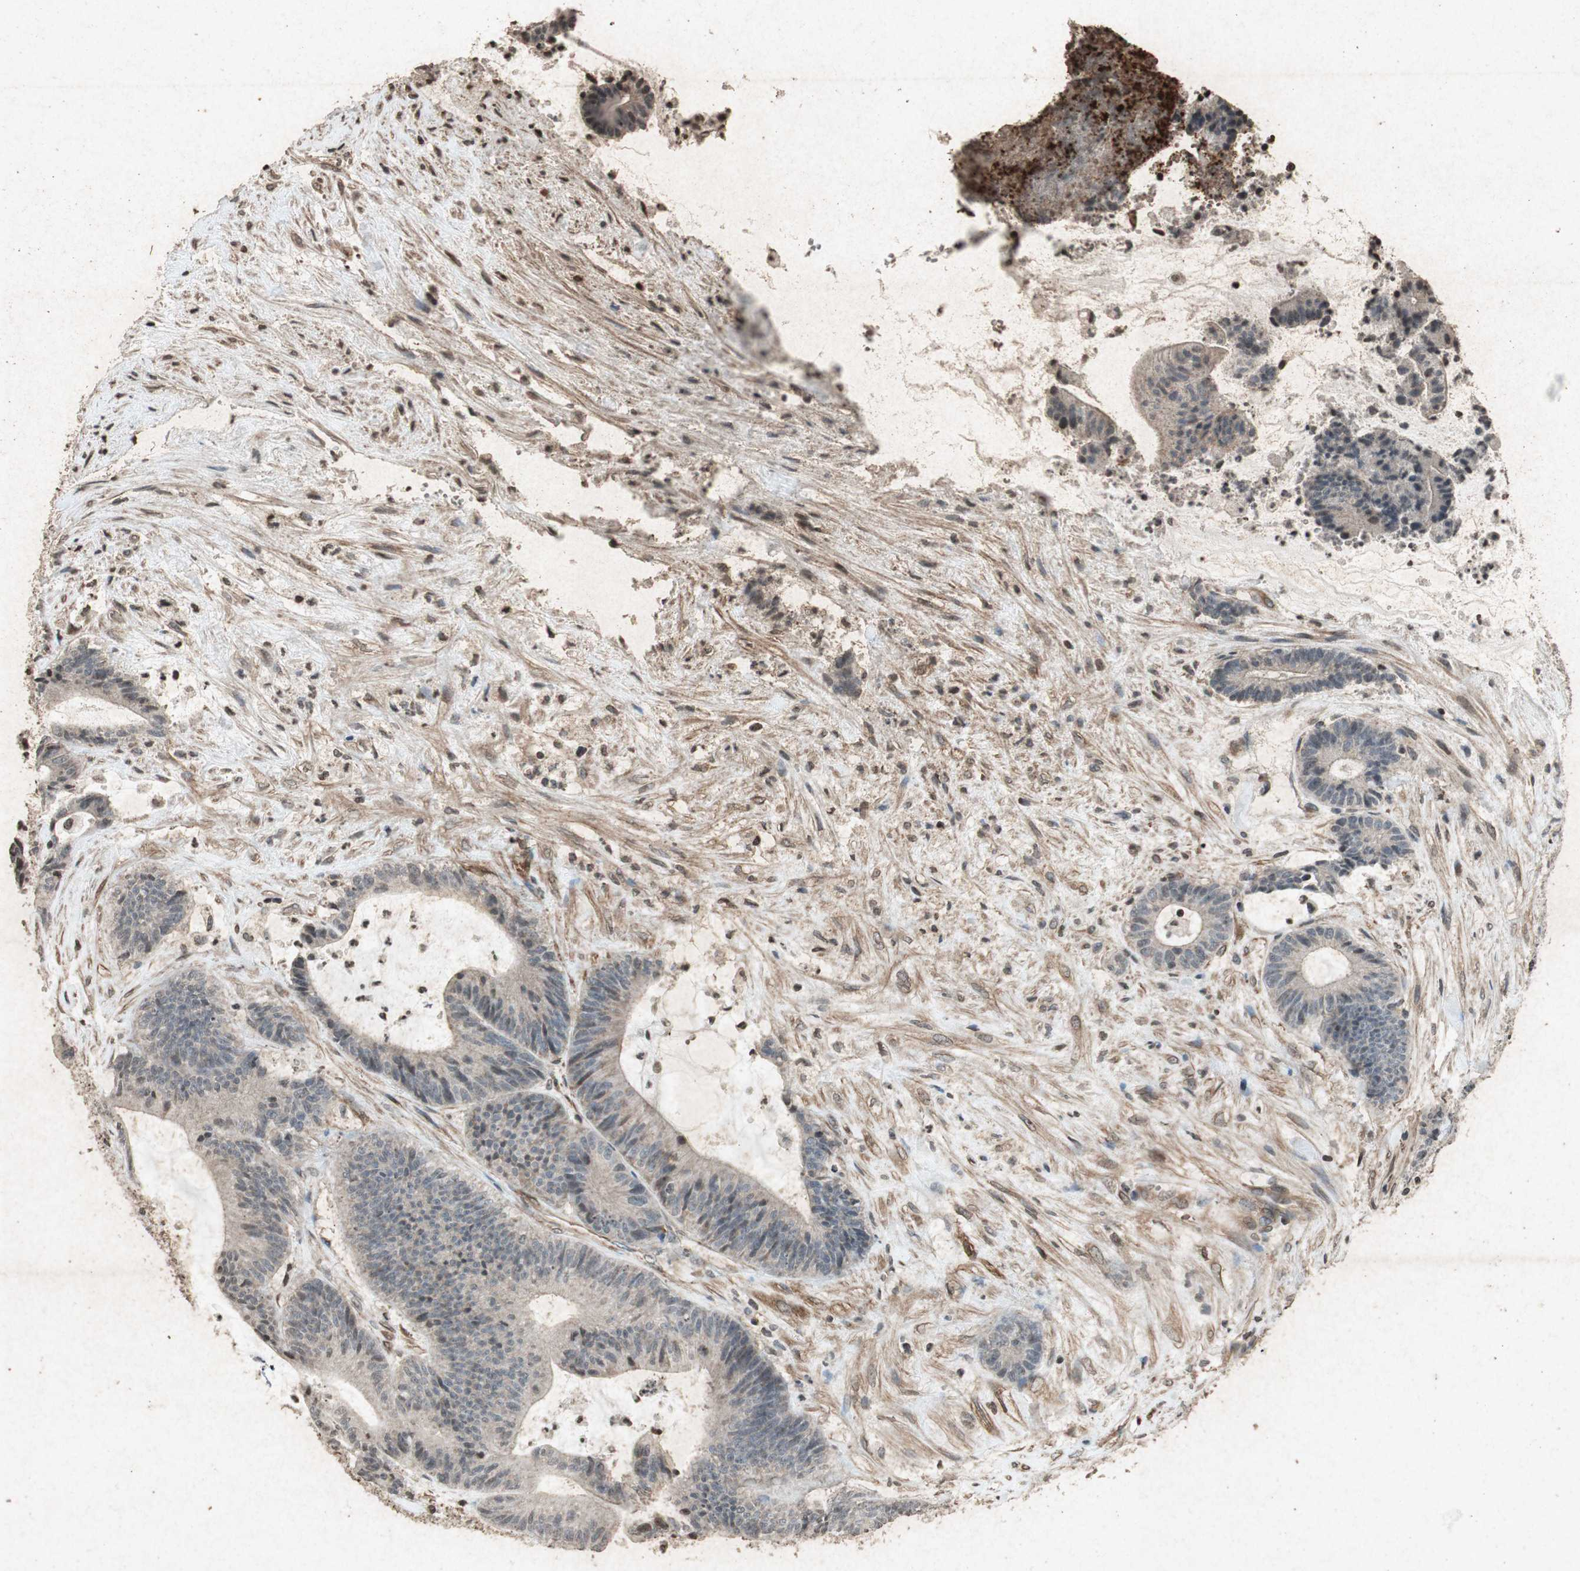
{"staining": {"intensity": "weak", "quantity": ">75%", "location": "cytoplasmic/membranous"}, "tissue": "colorectal cancer", "cell_type": "Tumor cells", "image_type": "cancer", "snomed": [{"axis": "morphology", "description": "Adenocarcinoma, NOS"}, {"axis": "topography", "description": "Colon"}], "caption": "An IHC histopathology image of tumor tissue is shown. Protein staining in brown shows weak cytoplasmic/membranous positivity in colorectal cancer within tumor cells.", "gene": "PRKG1", "patient": {"sex": "female", "age": 84}}